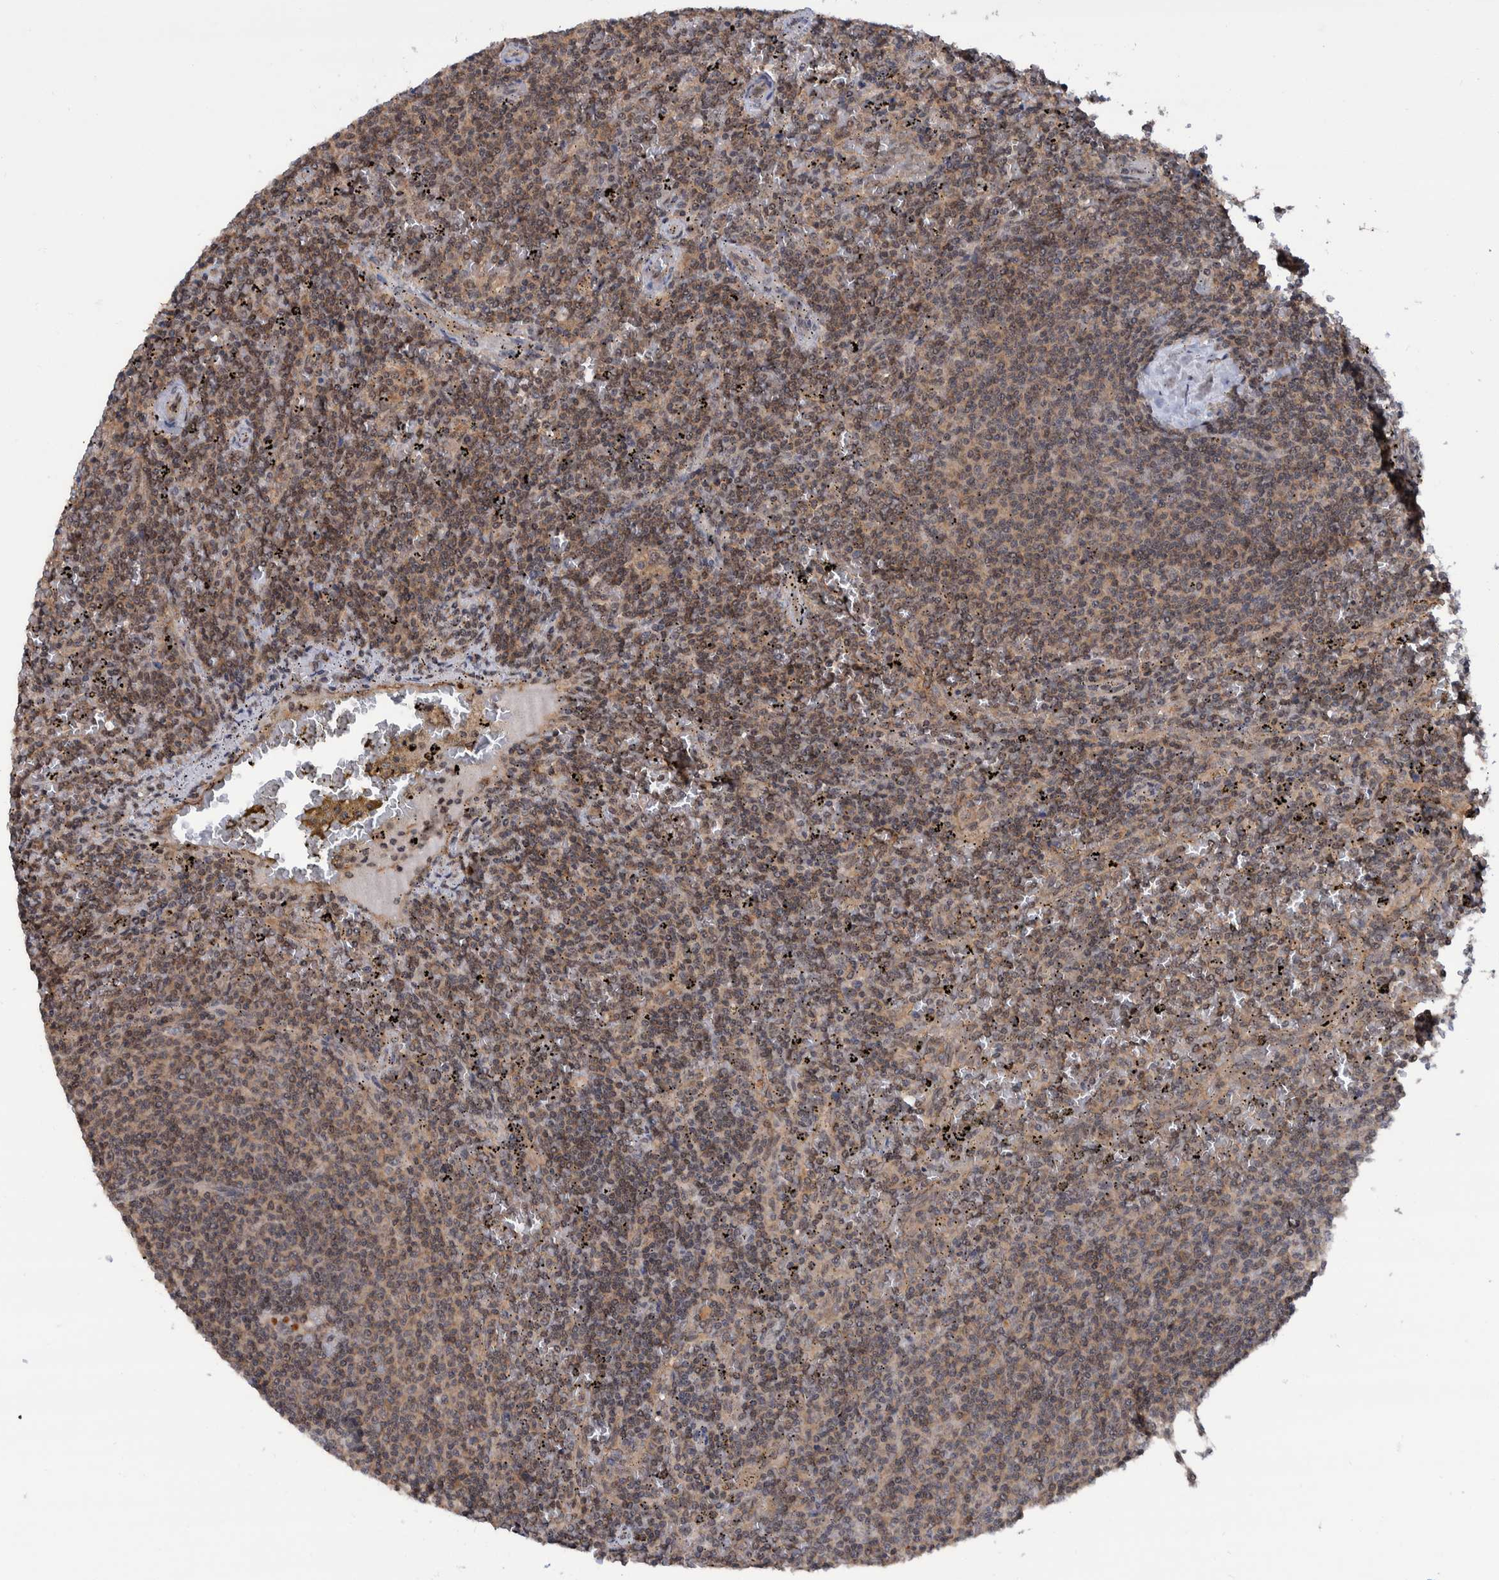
{"staining": {"intensity": "weak", "quantity": ">75%", "location": "cytoplasmic/membranous"}, "tissue": "lymphoma", "cell_type": "Tumor cells", "image_type": "cancer", "snomed": [{"axis": "morphology", "description": "Malignant lymphoma, non-Hodgkin's type, Low grade"}, {"axis": "topography", "description": "Spleen"}], "caption": "The immunohistochemical stain highlights weak cytoplasmic/membranous staining in tumor cells of lymphoma tissue.", "gene": "PLPBP", "patient": {"sex": "female", "age": 50}}